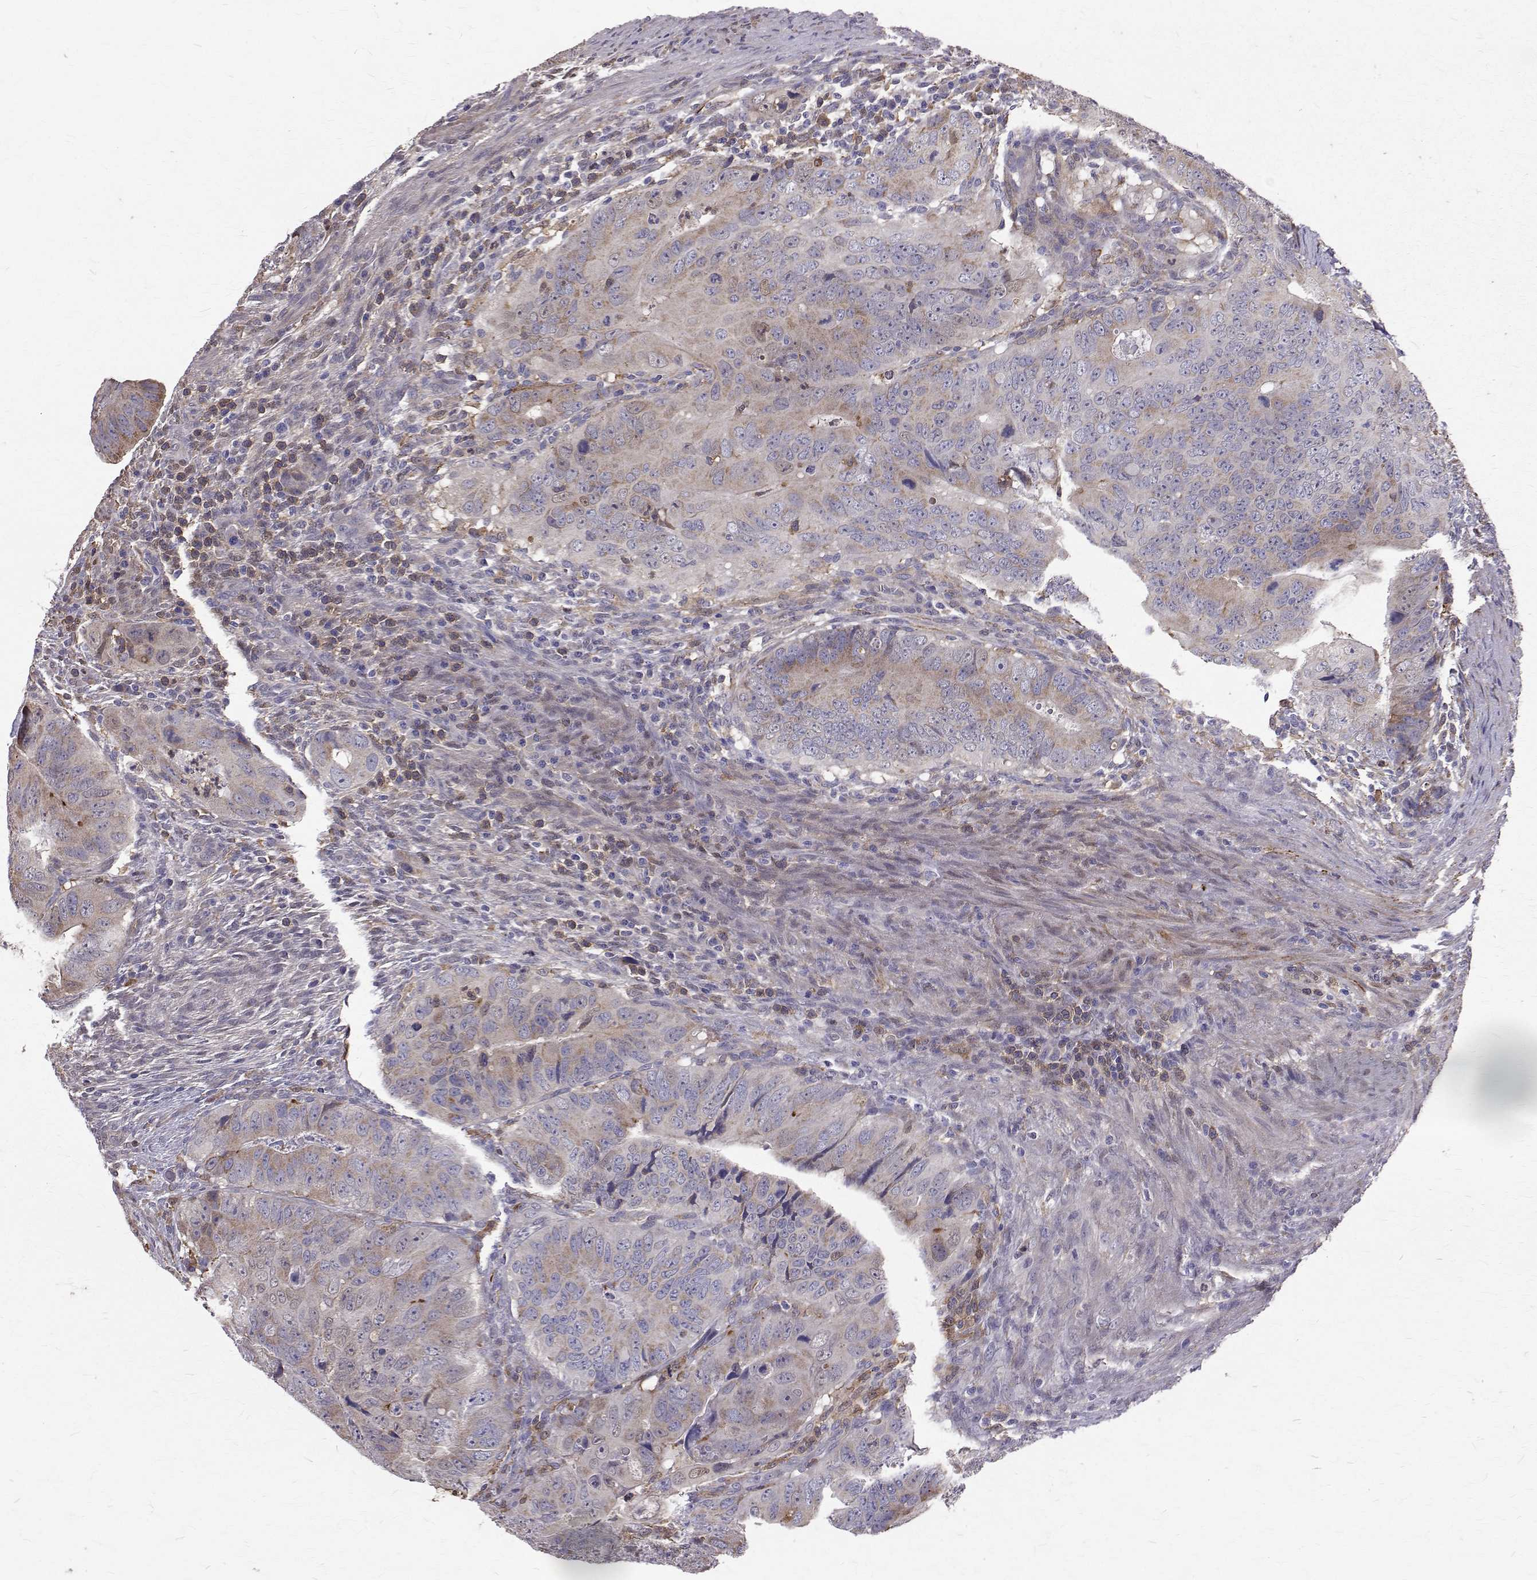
{"staining": {"intensity": "weak", "quantity": "25%-75%", "location": "cytoplasmic/membranous"}, "tissue": "colorectal cancer", "cell_type": "Tumor cells", "image_type": "cancer", "snomed": [{"axis": "morphology", "description": "Adenocarcinoma, NOS"}, {"axis": "topography", "description": "Colon"}], "caption": "The photomicrograph demonstrates immunohistochemical staining of adenocarcinoma (colorectal). There is weak cytoplasmic/membranous positivity is identified in approximately 25%-75% of tumor cells.", "gene": "CCDC89", "patient": {"sex": "male", "age": 79}}